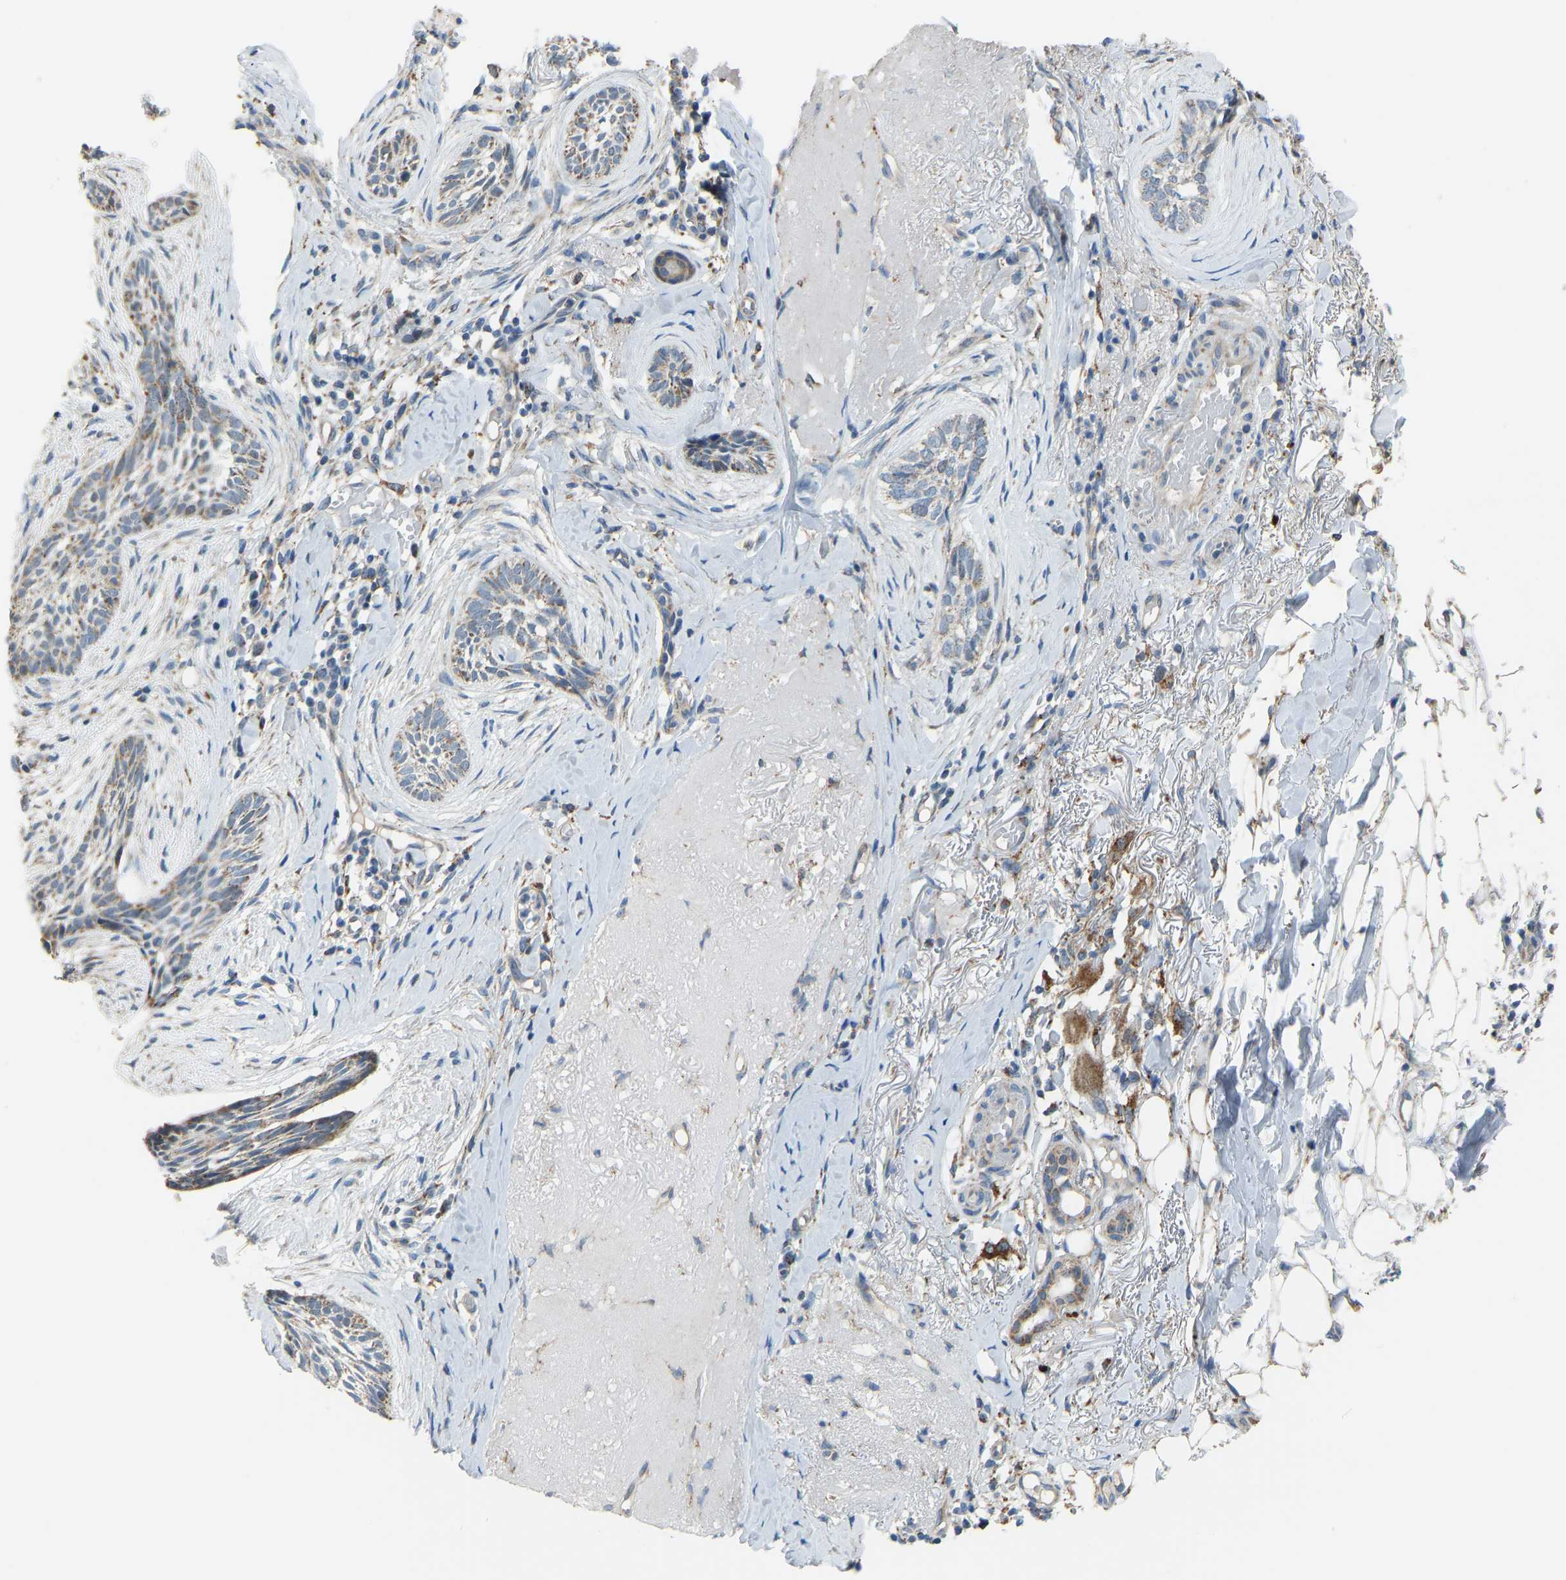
{"staining": {"intensity": "weak", "quantity": ">75%", "location": "cytoplasmic/membranous"}, "tissue": "skin cancer", "cell_type": "Tumor cells", "image_type": "cancer", "snomed": [{"axis": "morphology", "description": "Basal cell carcinoma"}, {"axis": "topography", "description": "Skin"}], "caption": "IHC (DAB) staining of basal cell carcinoma (skin) reveals weak cytoplasmic/membranous protein positivity in approximately >75% of tumor cells. (brown staining indicates protein expression, while blue staining denotes nuclei).", "gene": "SMIM20", "patient": {"sex": "female", "age": 88}}